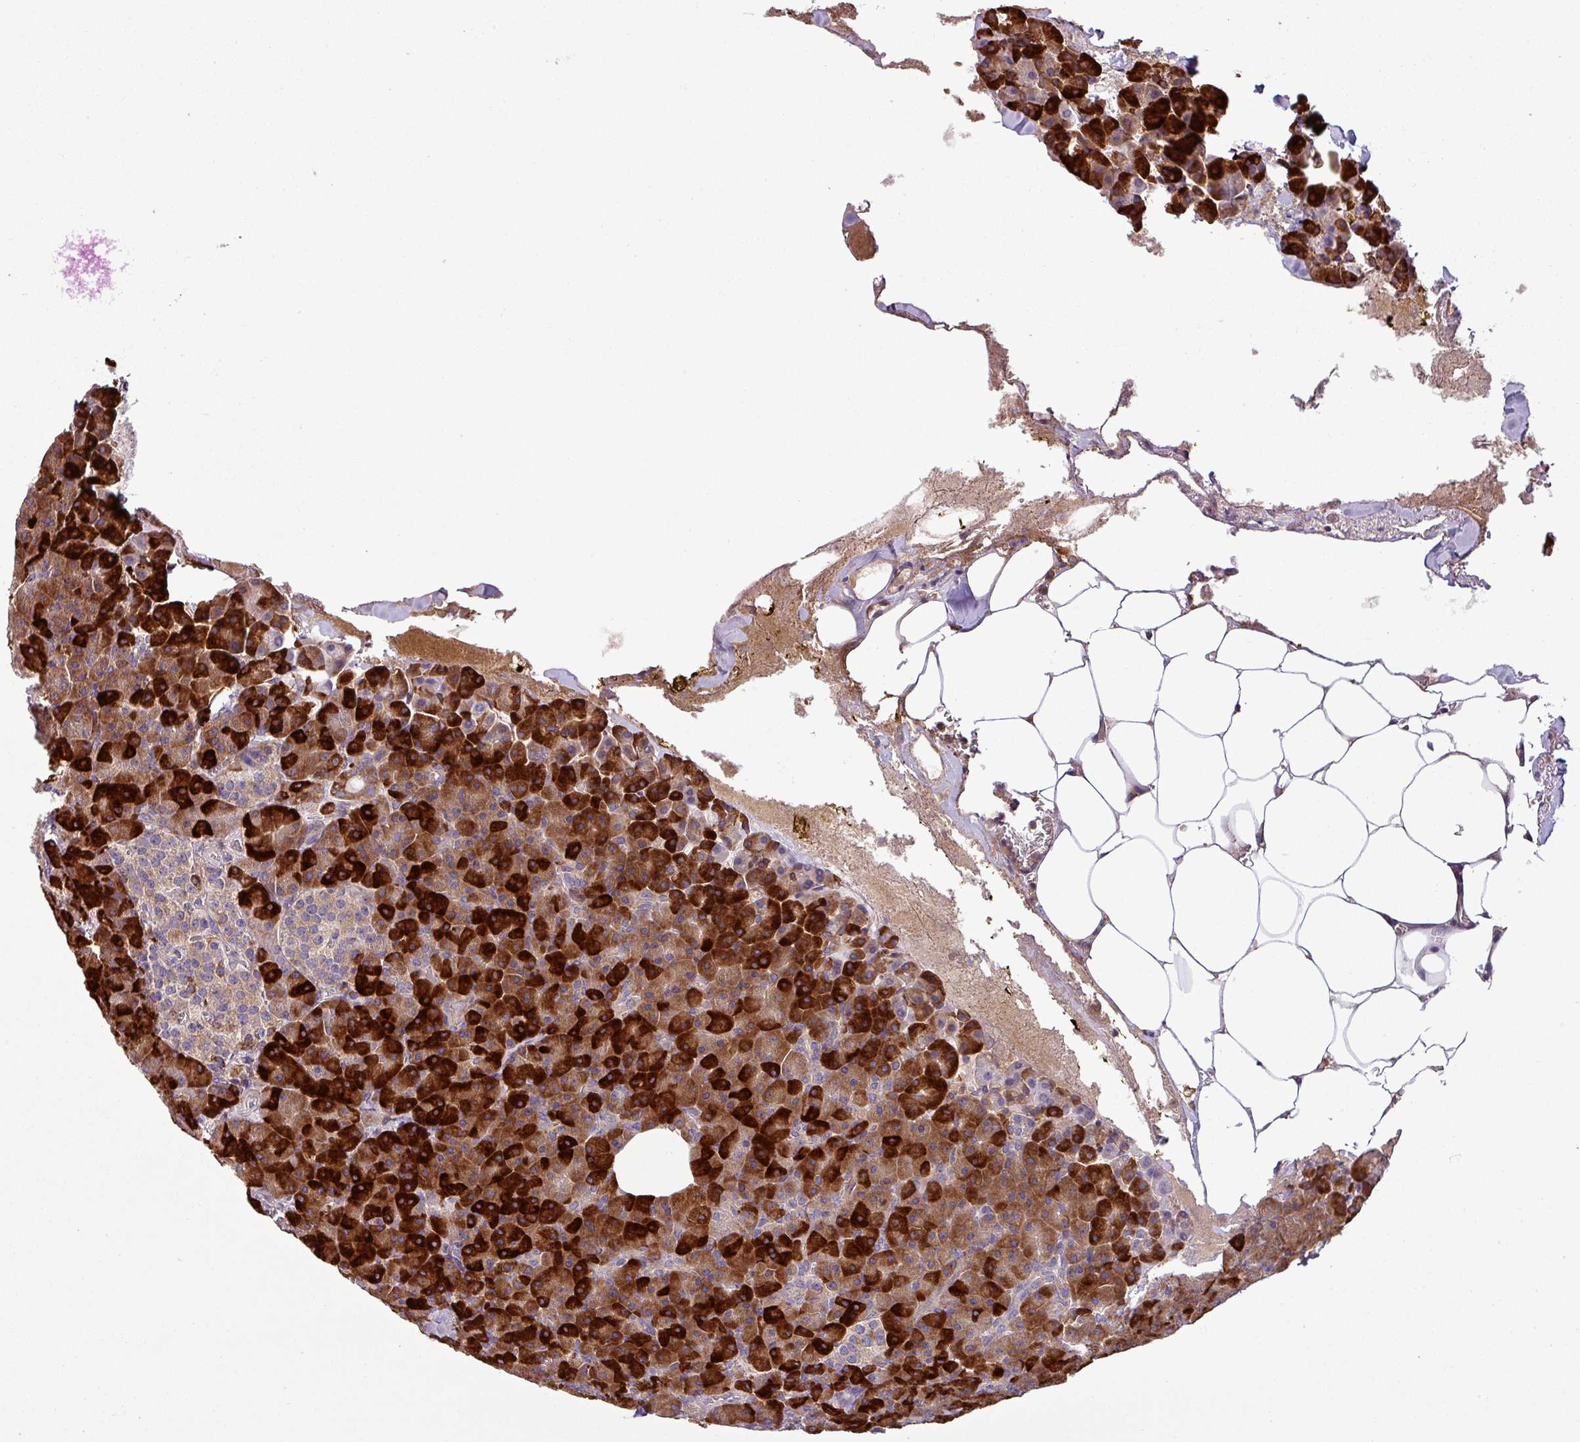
{"staining": {"intensity": "strong", "quantity": ">75%", "location": "cytoplasmic/membranous"}, "tissue": "pancreas", "cell_type": "Exocrine glandular cells", "image_type": "normal", "snomed": [{"axis": "morphology", "description": "Normal tissue, NOS"}, {"axis": "topography", "description": "Pancreas"}], "caption": "Immunohistochemistry (IHC) micrograph of normal pancreas: human pancreas stained using IHC demonstrates high levels of strong protein expression localized specifically in the cytoplasmic/membranous of exocrine glandular cells, appearing as a cytoplasmic/membranous brown color.", "gene": "LRRC74B", "patient": {"sex": "female", "age": 74}}